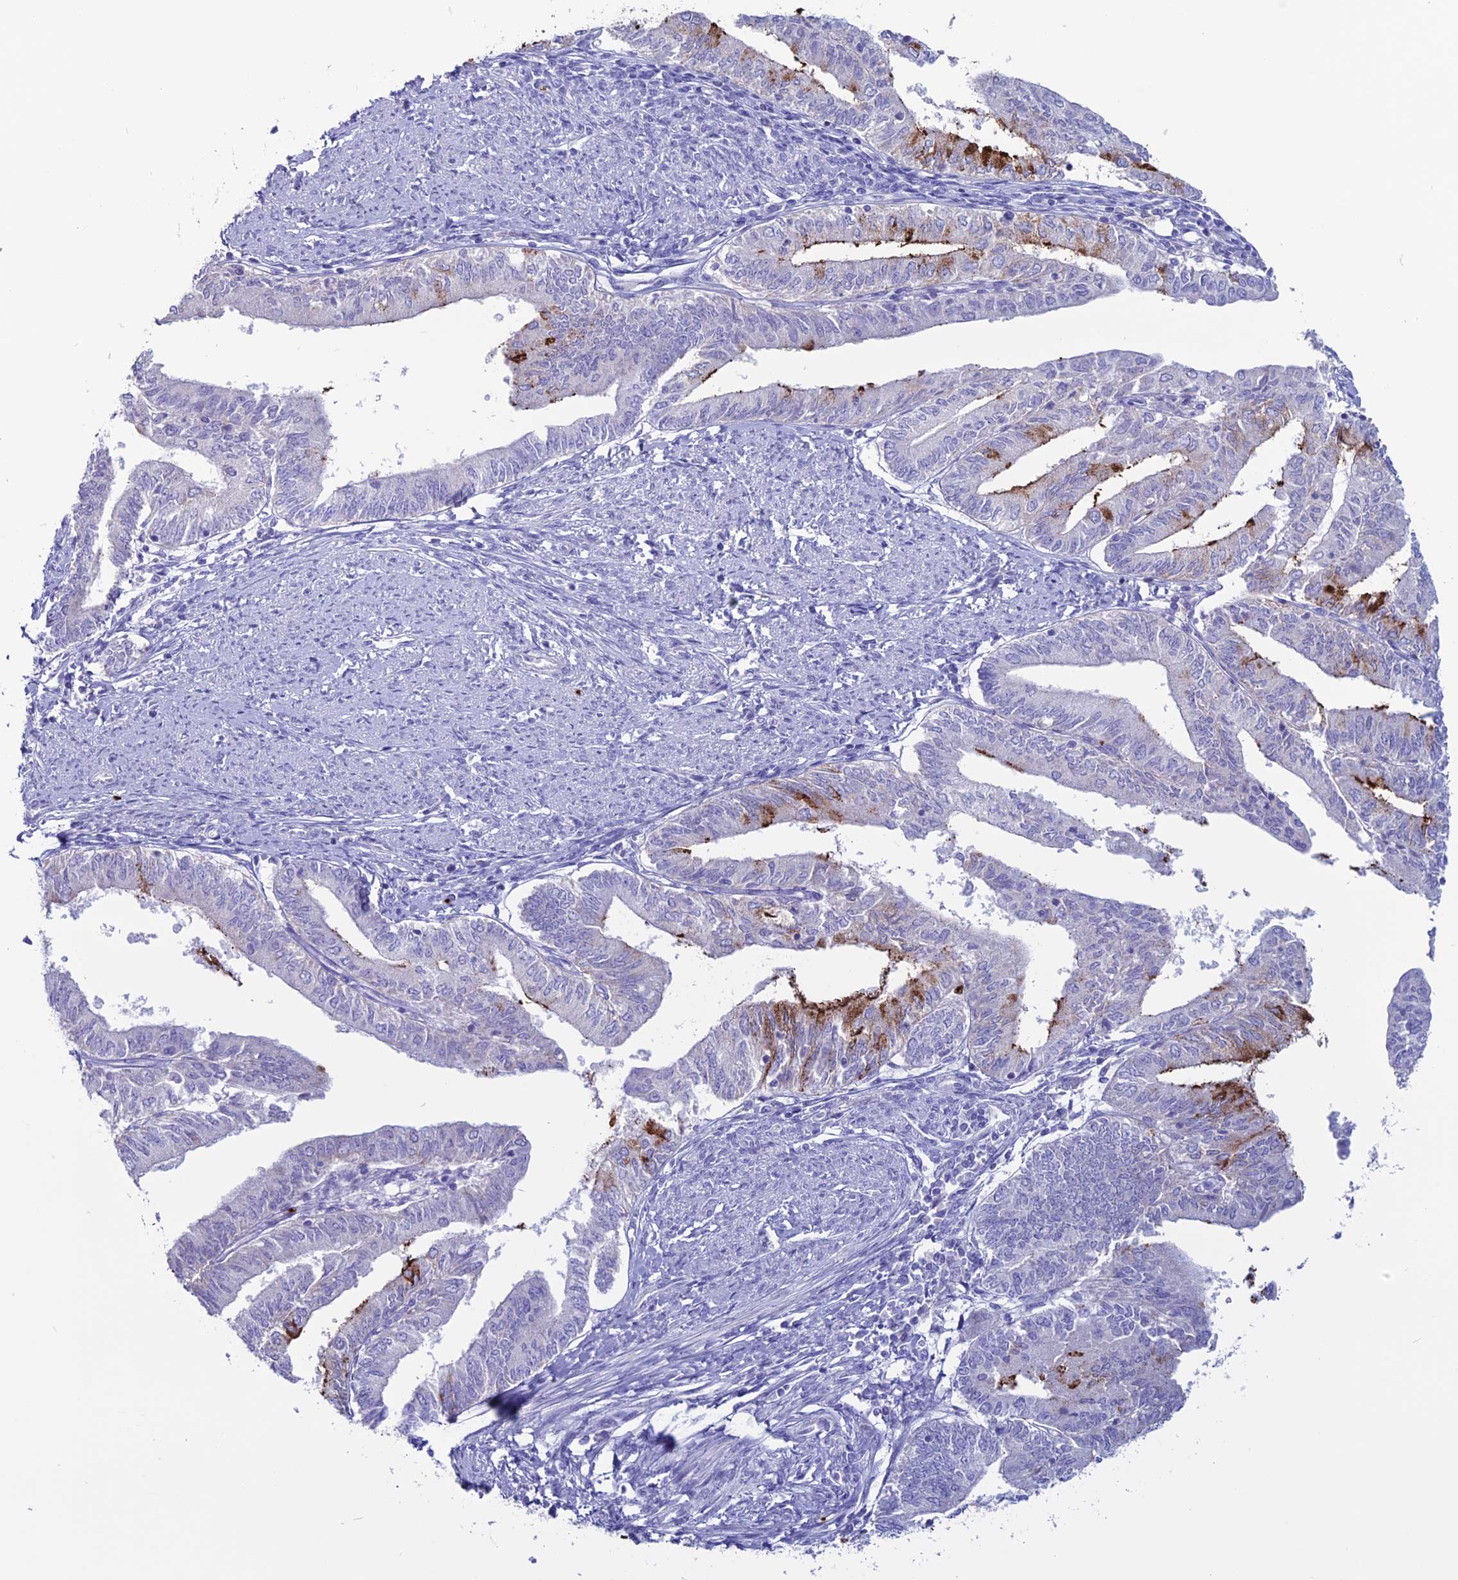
{"staining": {"intensity": "strong", "quantity": "<25%", "location": "cytoplasmic/membranous"}, "tissue": "endometrial cancer", "cell_type": "Tumor cells", "image_type": "cancer", "snomed": [{"axis": "morphology", "description": "Adenocarcinoma, NOS"}, {"axis": "topography", "description": "Endometrium"}], "caption": "High-power microscopy captured an immunohistochemistry histopathology image of endometrial cancer, revealing strong cytoplasmic/membranous staining in about <25% of tumor cells. (DAB (3,3'-diaminobenzidine) IHC with brightfield microscopy, high magnification).", "gene": "C21orf140", "patient": {"sex": "female", "age": 66}}